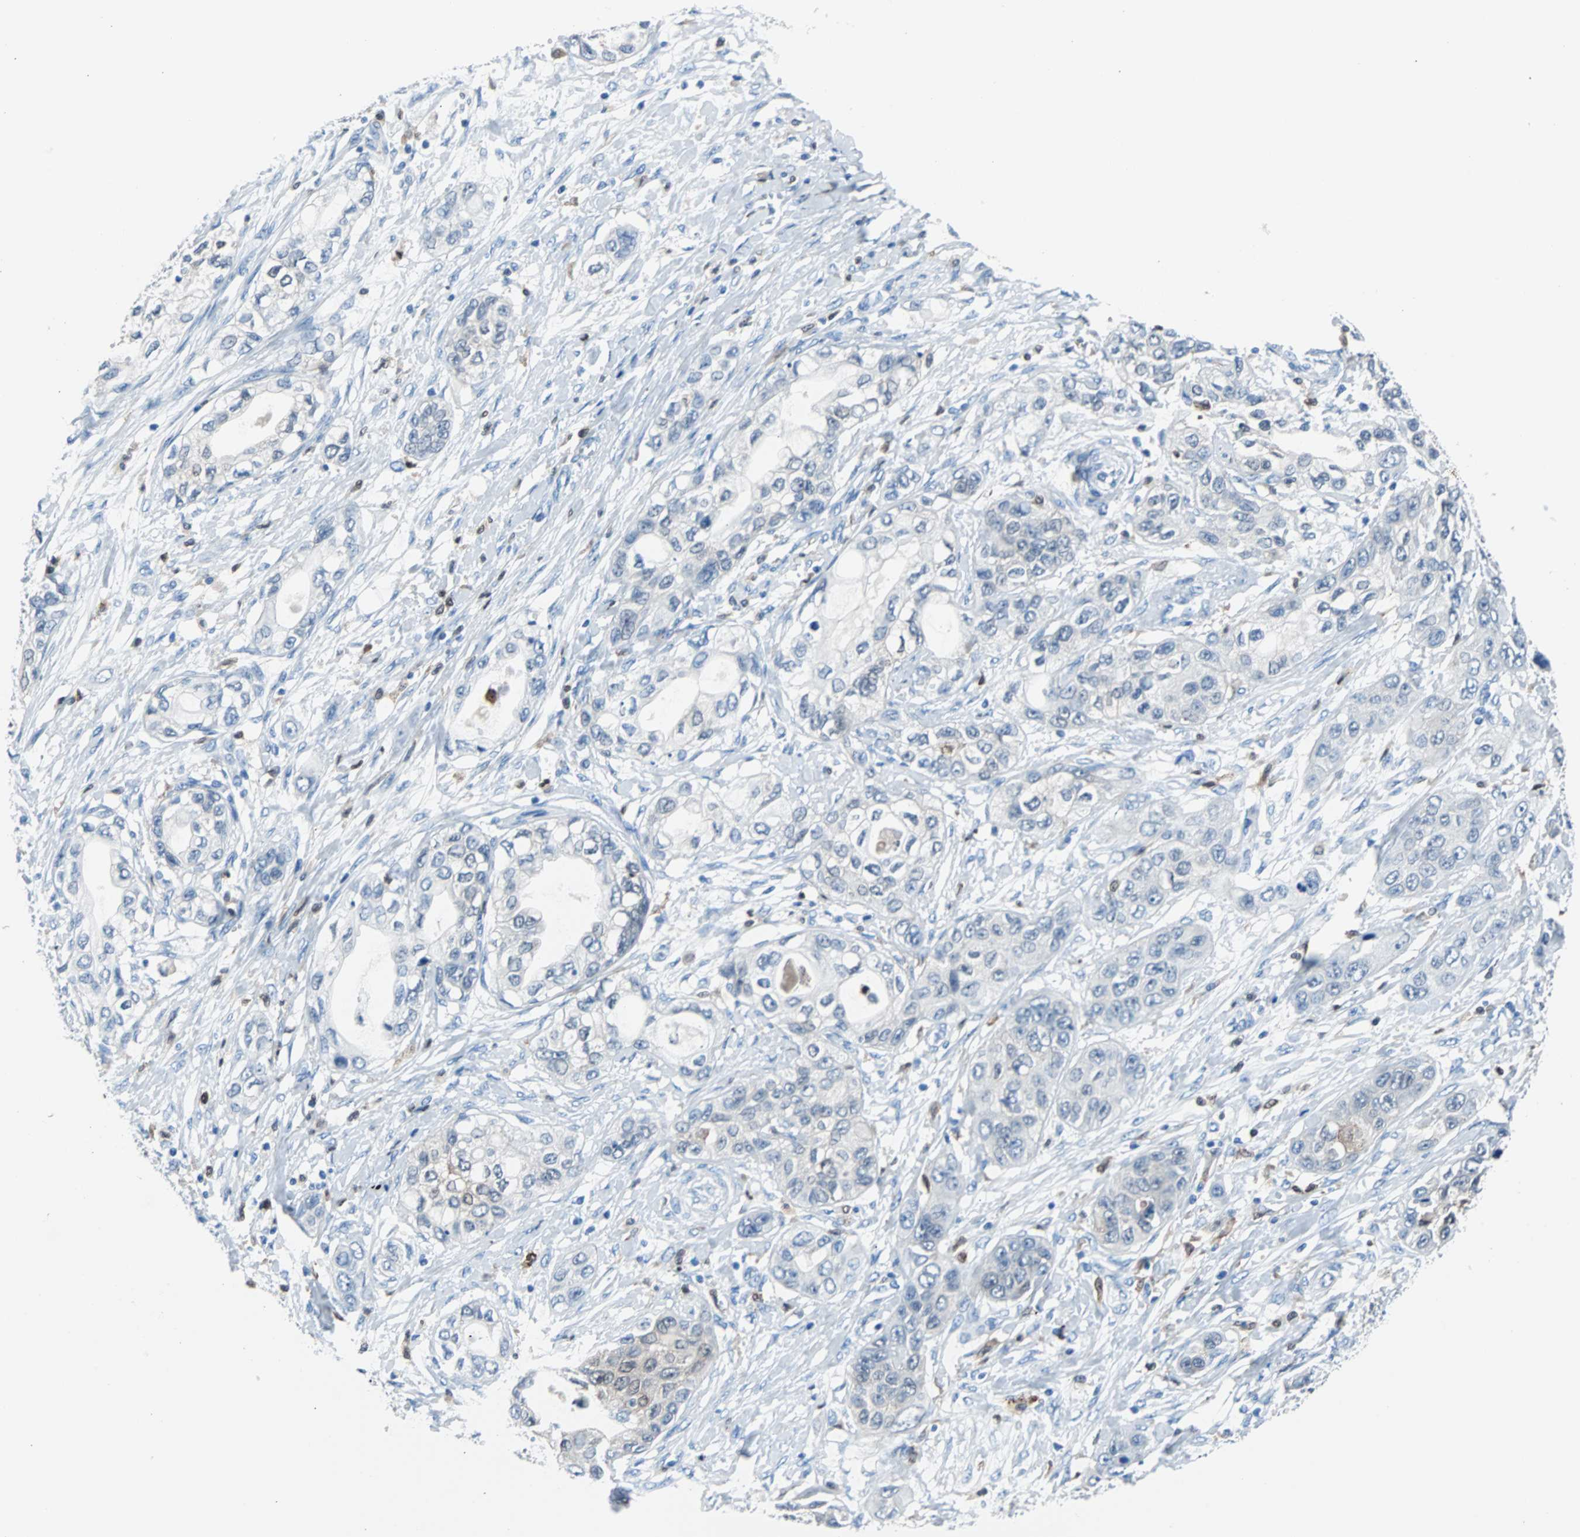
{"staining": {"intensity": "negative", "quantity": "none", "location": "none"}, "tissue": "pancreatic cancer", "cell_type": "Tumor cells", "image_type": "cancer", "snomed": [{"axis": "morphology", "description": "Adenocarcinoma, NOS"}, {"axis": "topography", "description": "Pancreas"}], "caption": "An IHC photomicrograph of pancreatic cancer (adenocarcinoma) is shown. There is no staining in tumor cells of pancreatic cancer (adenocarcinoma).", "gene": "SYK", "patient": {"sex": "female", "age": 70}}